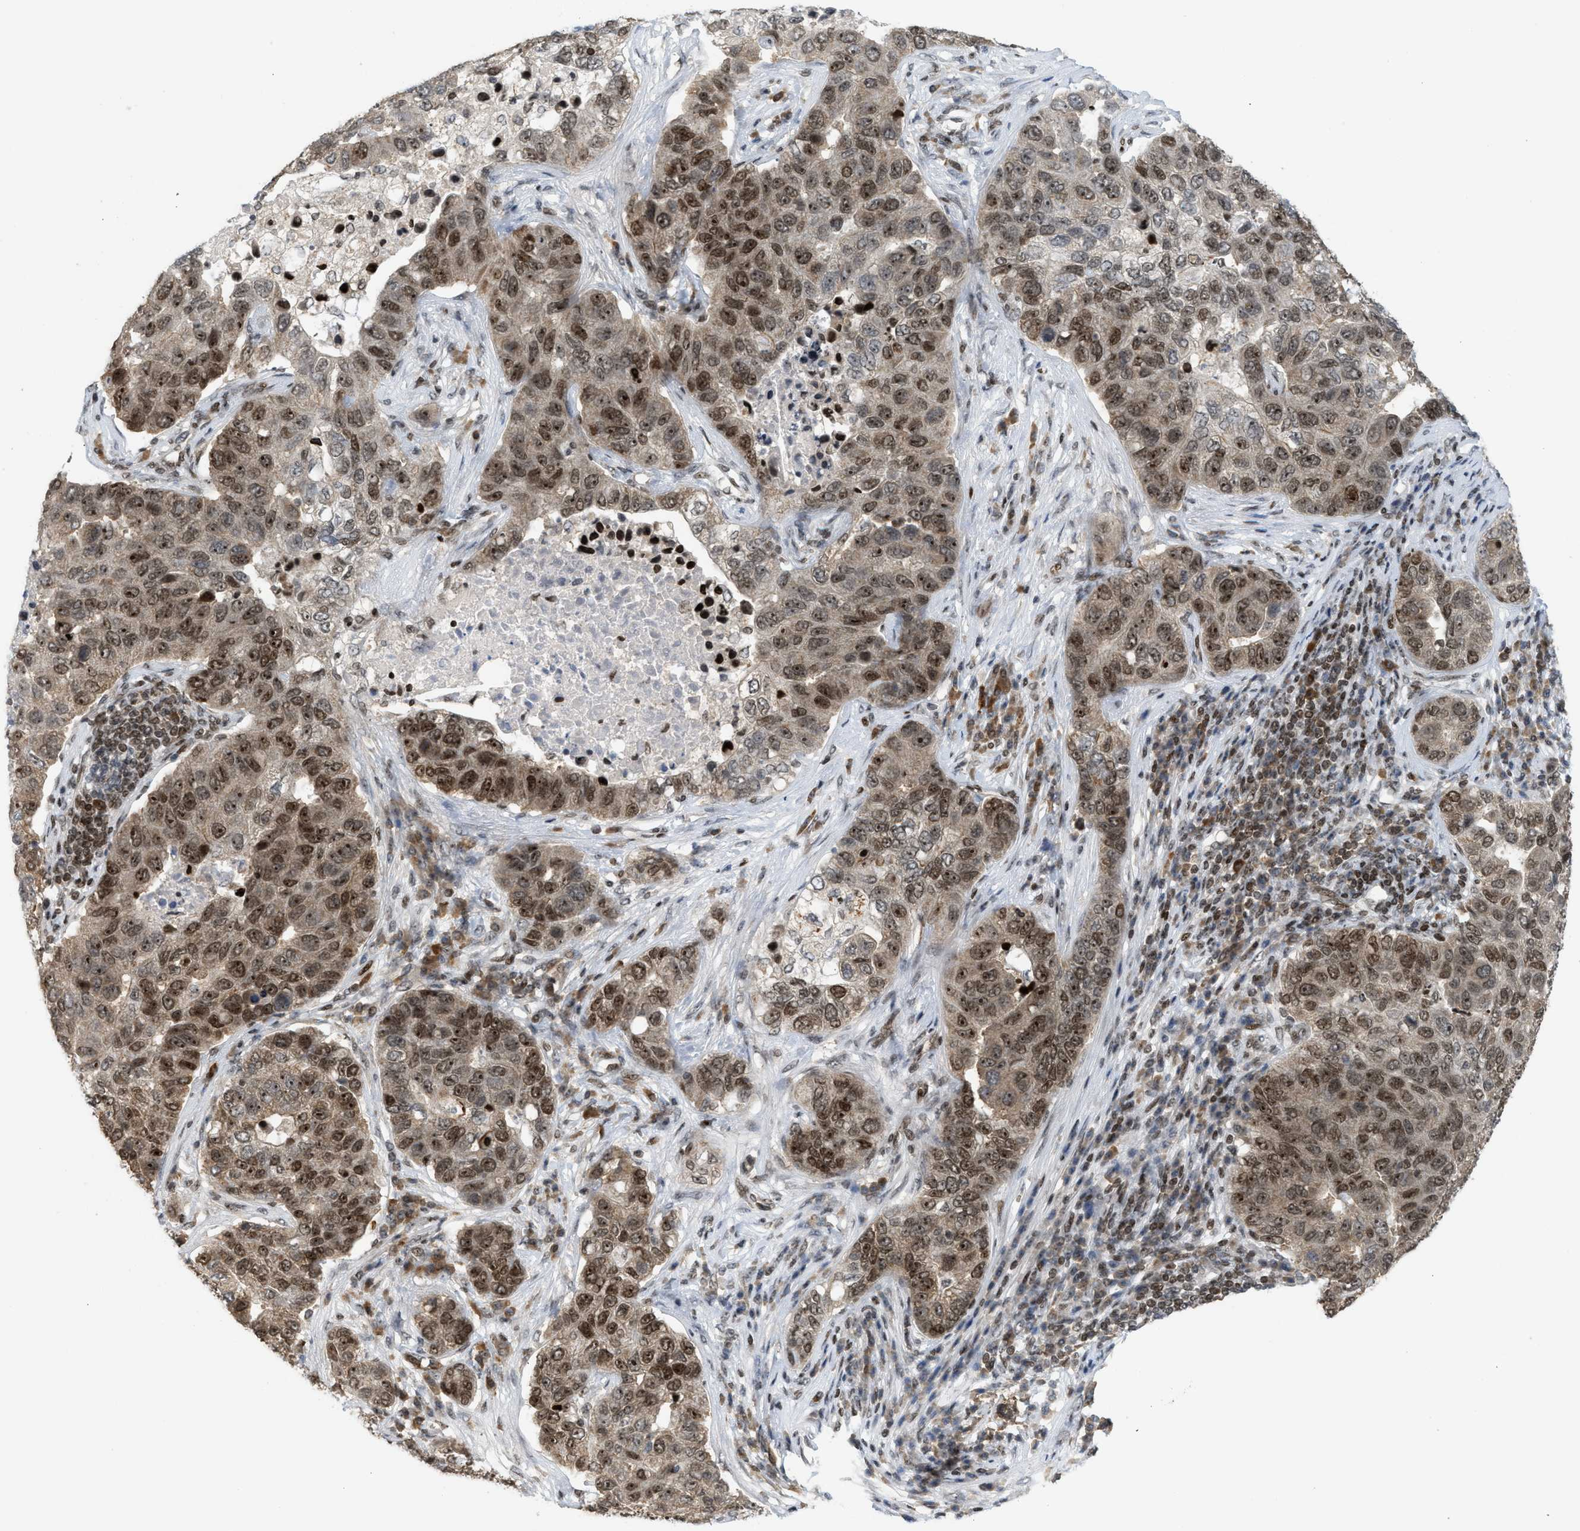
{"staining": {"intensity": "strong", "quantity": ">75%", "location": "nuclear"}, "tissue": "pancreatic cancer", "cell_type": "Tumor cells", "image_type": "cancer", "snomed": [{"axis": "morphology", "description": "Adenocarcinoma, NOS"}, {"axis": "topography", "description": "Pancreas"}], "caption": "An immunohistochemistry (IHC) image of neoplastic tissue is shown. Protein staining in brown shows strong nuclear positivity in pancreatic cancer (adenocarcinoma) within tumor cells.", "gene": "ZNF22", "patient": {"sex": "female", "age": 61}}